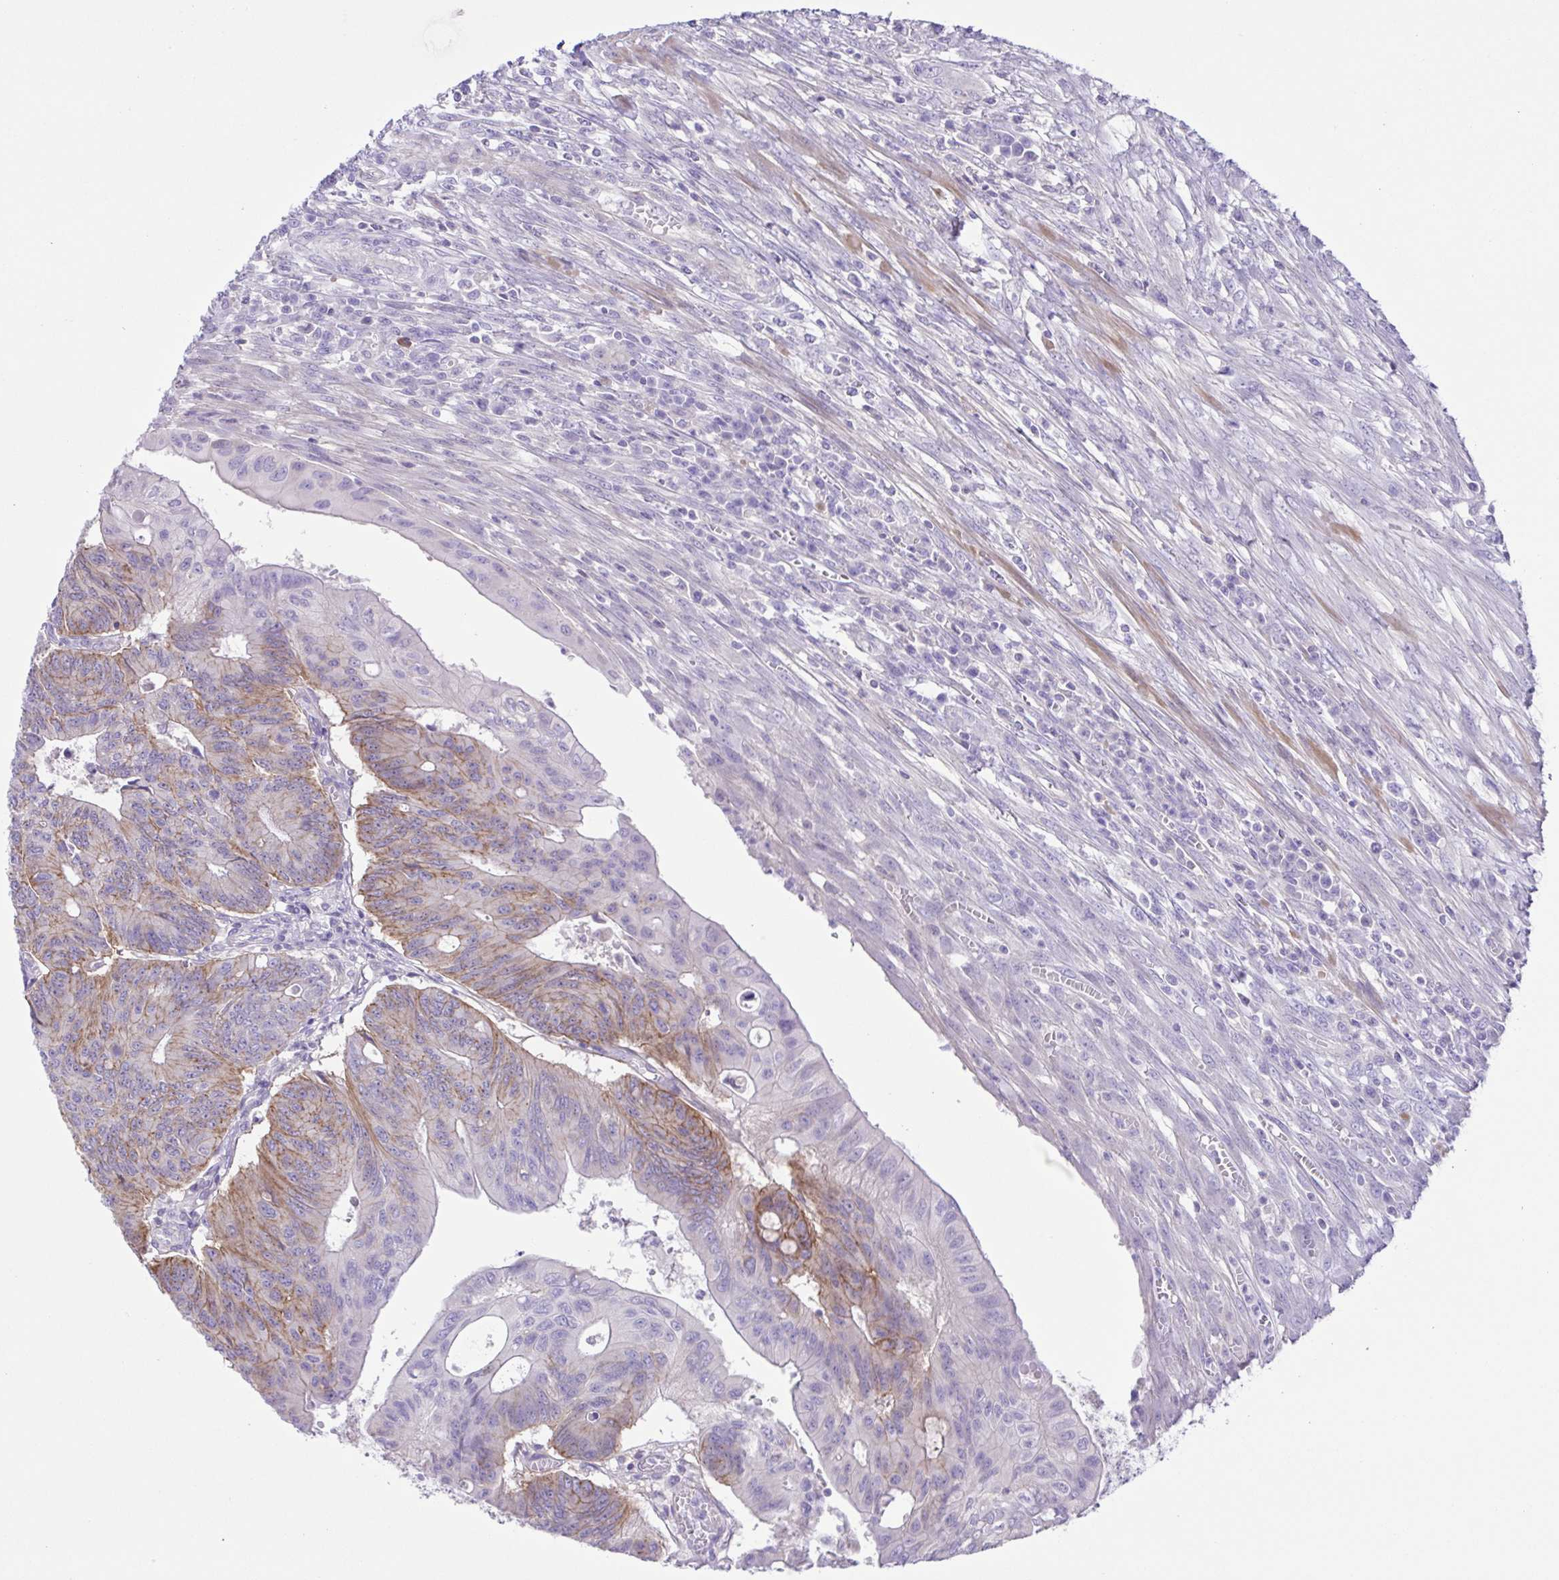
{"staining": {"intensity": "weak", "quantity": "<25%", "location": "cytoplasmic/membranous"}, "tissue": "colorectal cancer", "cell_type": "Tumor cells", "image_type": "cancer", "snomed": [{"axis": "morphology", "description": "Adenocarcinoma, NOS"}, {"axis": "topography", "description": "Colon"}], "caption": "Micrograph shows no protein positivity in tumor cells of colorectal cancer (adenocarcinoma) tissue.", "gene": "ISM2", "patient": {"sex": "male", "age": 65}}